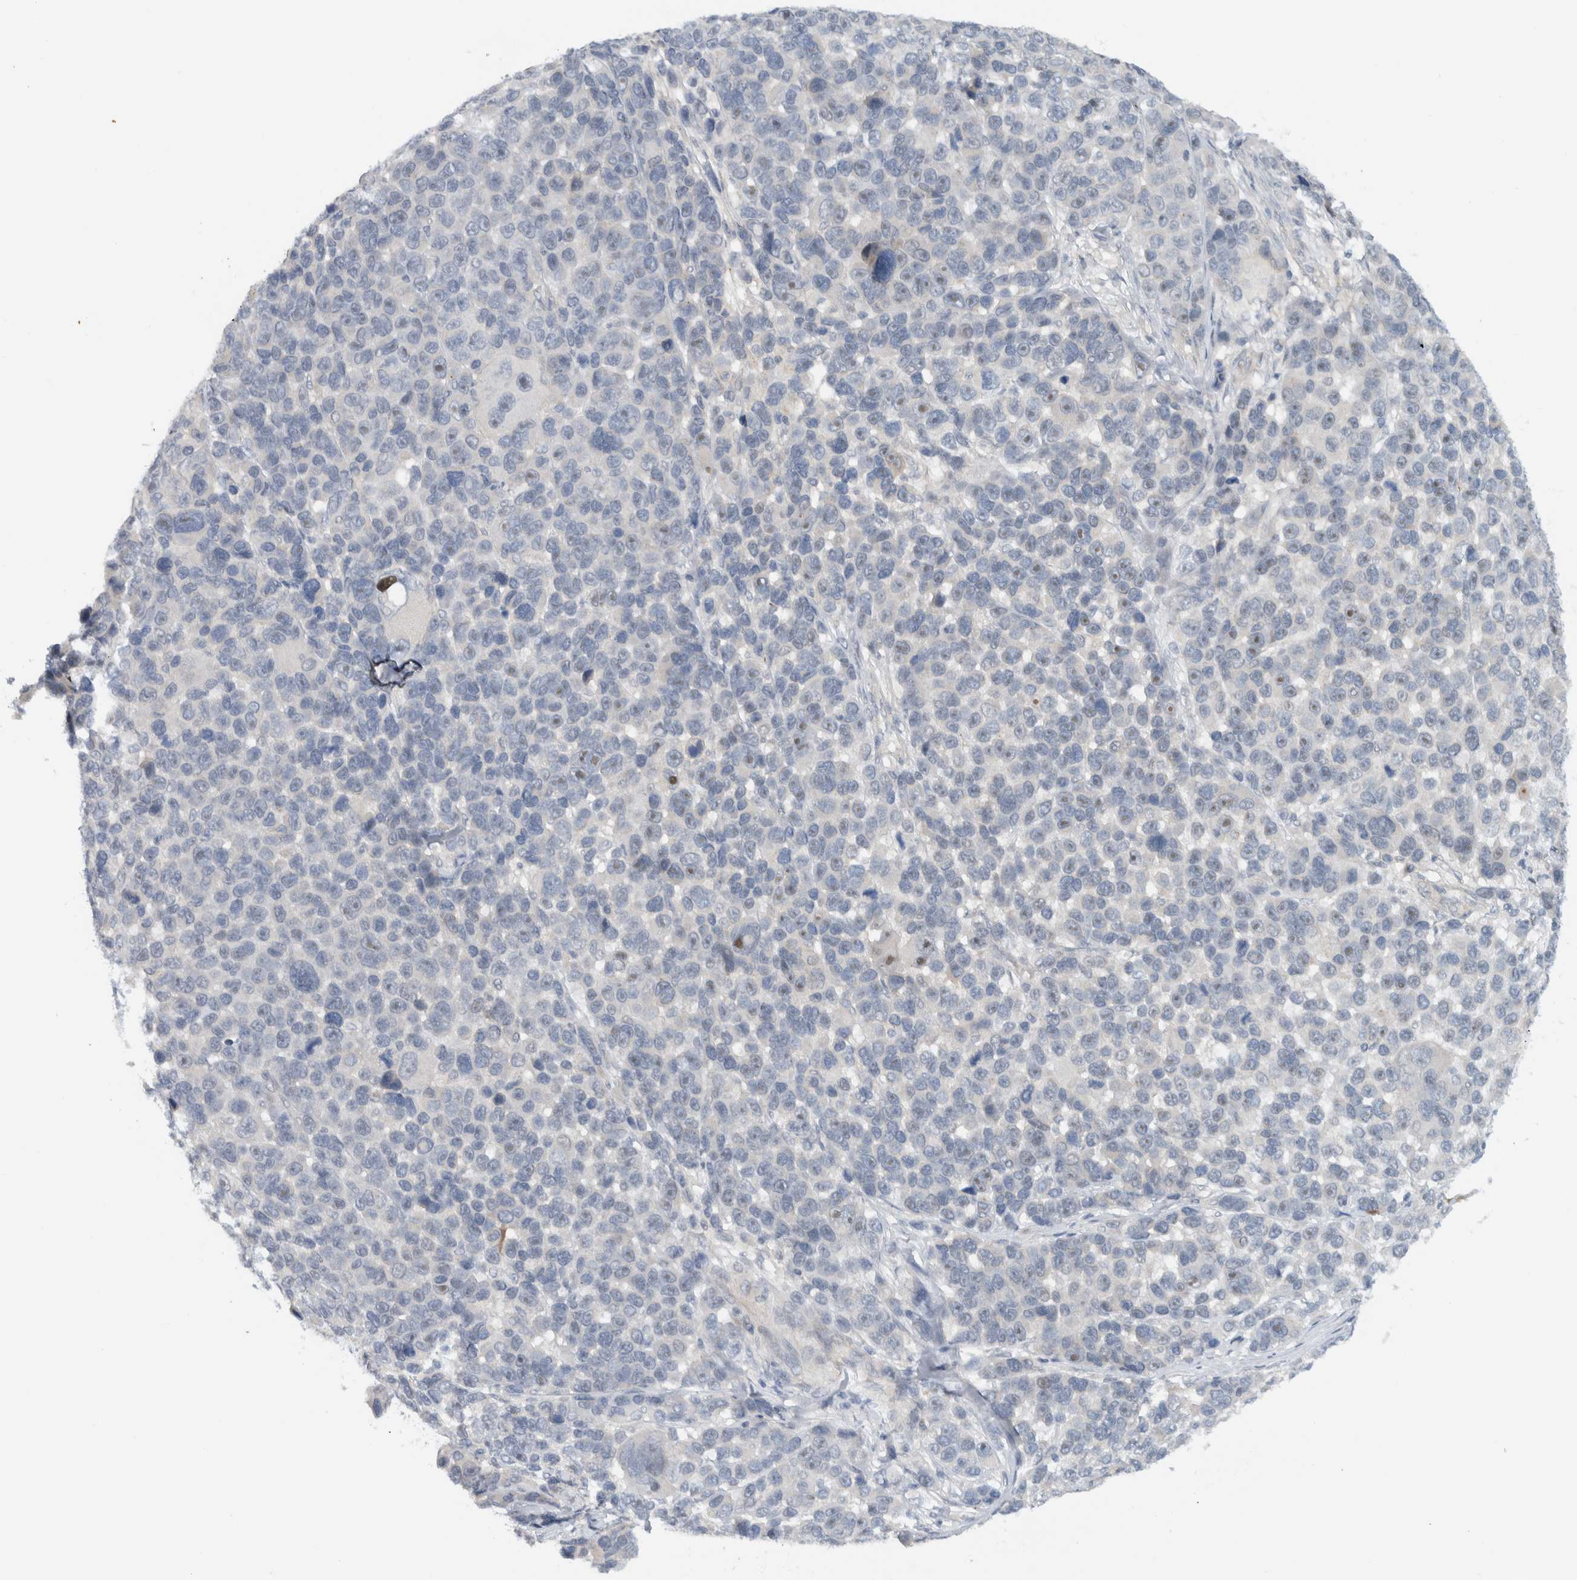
{"staining": {"intensity": "weak", "quantity": "25%-75%", "location": "nuclear"}, "tissue": "melanoma", "cell_type": "Tumor cells", "image_type": "cancer", "snomed": [{"axis": "morphology", "description": "Malignant melanoma, NOS"}, {"axis": "topography", "description": "Skin"}], "caption": "Weak nuclear protein positivity is present in approximately 25%-75% of tumor cells in melanoma. The staining was performed using DAB to visualize the protein expression in brown, while the nuclei were stained in blue with hematoxylin (Magnification: 20x).", "gene": "MPRIP", "patient": {"sex": "male", "age": 53}}